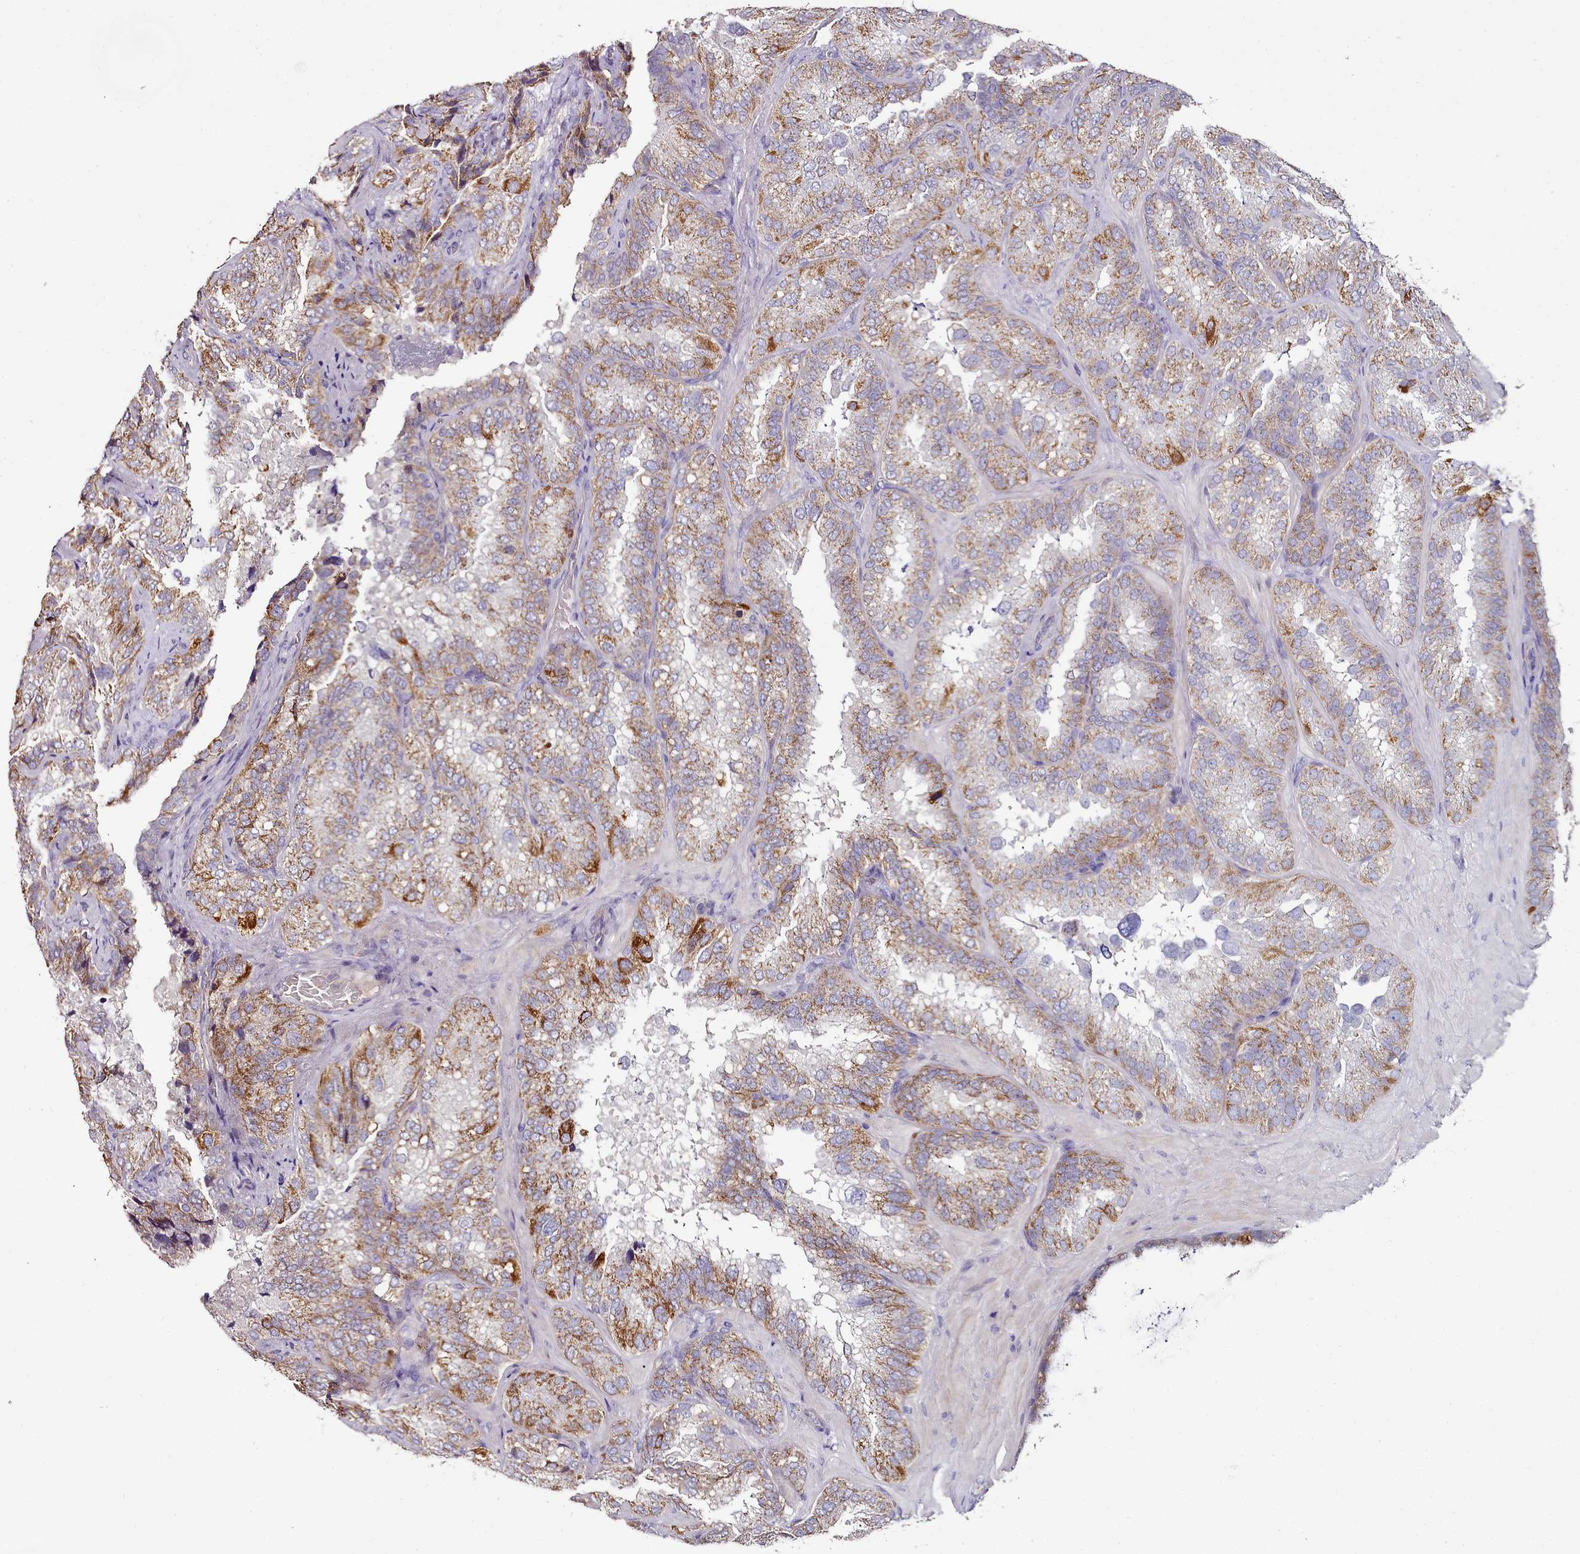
{"staining": {"intensity": "moderate", "quantity": ">75%", "location": "cytoplasmic/membranous"}, "tissue": "seminal vesicle", "cell_type": "Glandular cells", "image_type": "normal", "snomed": [{"axis": "morphology", "description": "Normal tissue, NOS"}, {"axis": "topography", "description": "Seminal veicle"}], "caption": "A photomicrograph of human seminal vesicle stained for a protein reveals moderate cytoplasmic/membranous brown staining in glandular cells. (Stains: DAB in brown, nuclei in blue, Microscopy: brightfield microscopy at high magnification).", "gene": "ACSS1", "patient": {"sex": "male", "age": 58}}